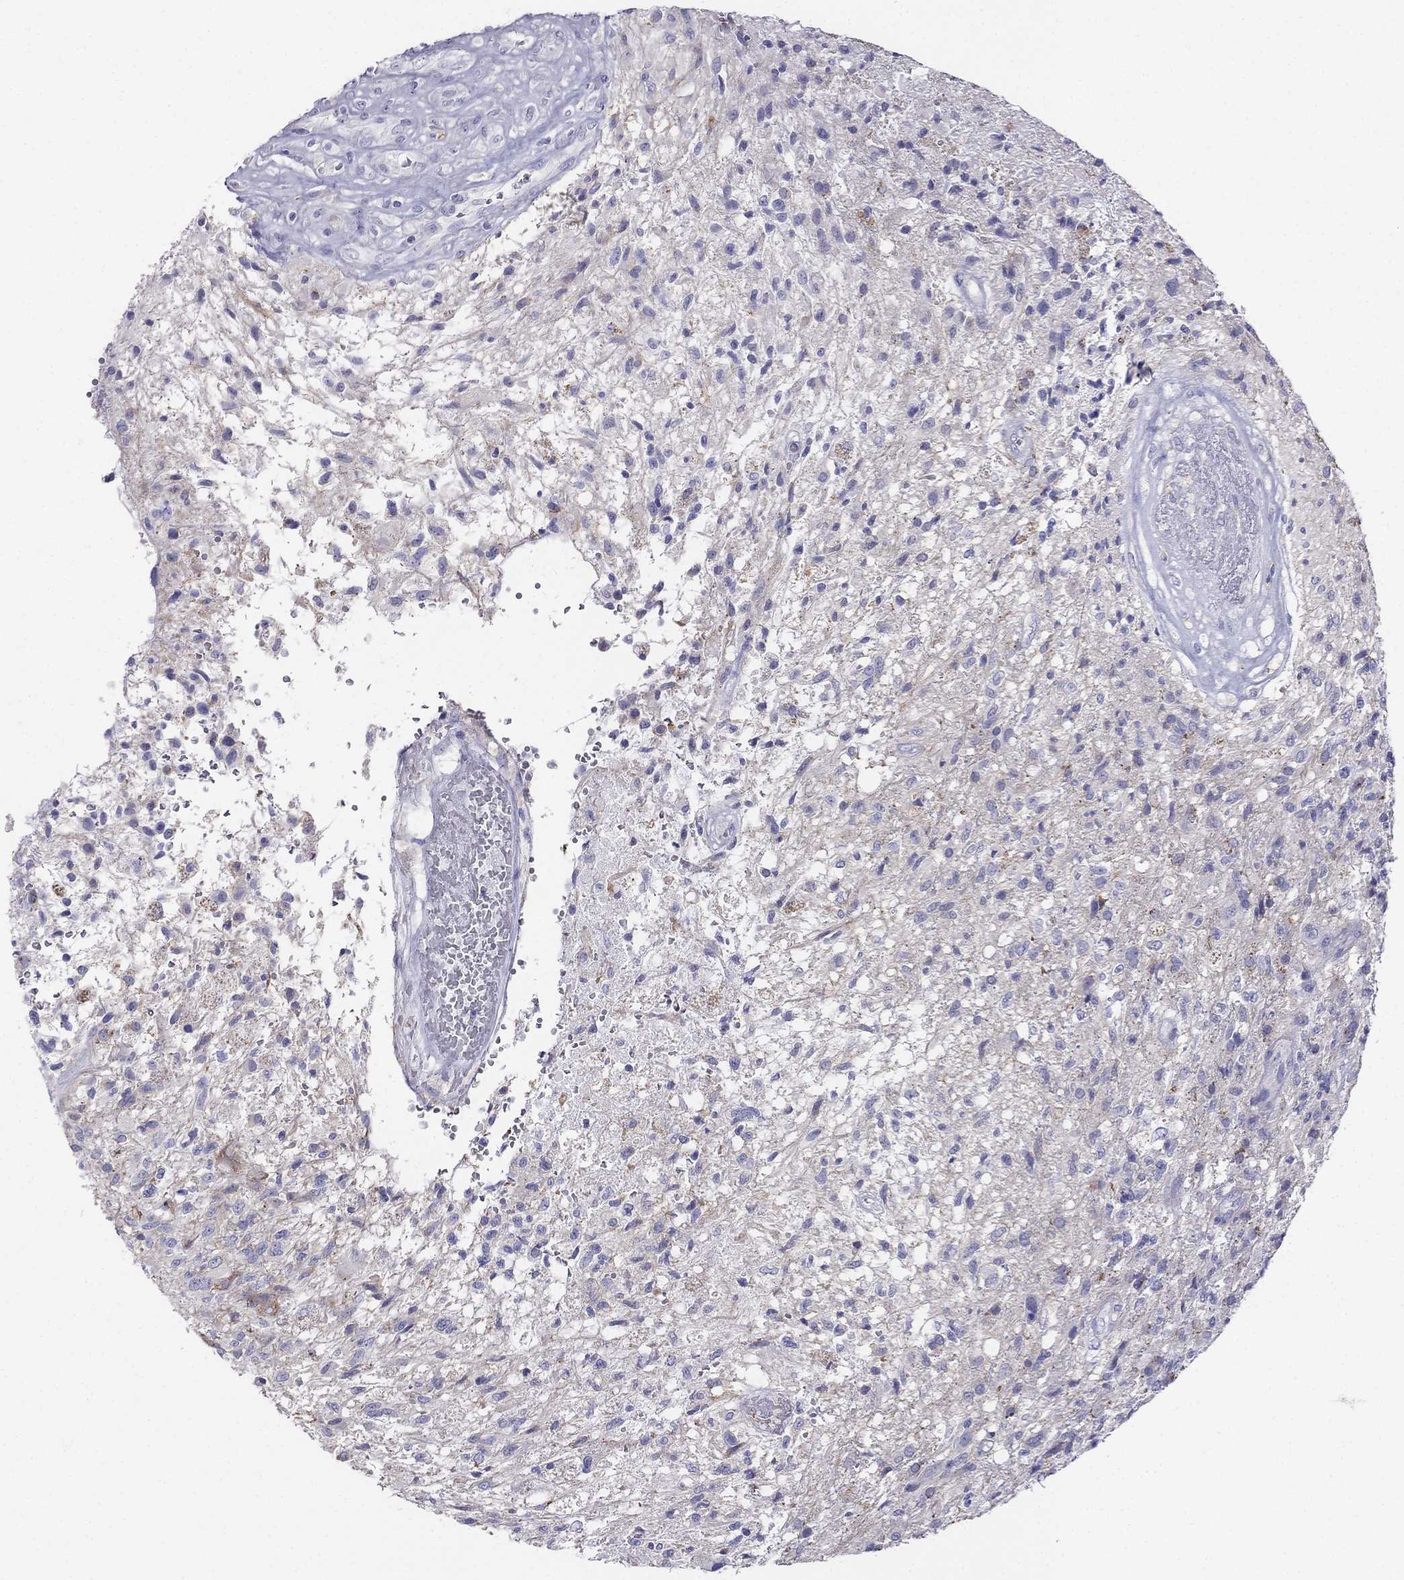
{"staining": {"intensity": "negative", "quantity": "none", "location": "none"}, "tissue": "glioma", "cell_type": "Tumor cells", "image_type": "cancer", "snomed": [{"axis": "morphology", "description": "Glioma, malignant, High grade"}, {"axis": "topography", "description": "Brain"}], "caption": "This histopathology image is of glioma stained with IHC to label a protein in brown with the nuclei are counter-stained blue. There is no expression in tumor cells. (IHC, brightfield microscopy, high magnification).", "gene": "ALOXE3", "patient": {"sex": "male", "age": 56}}